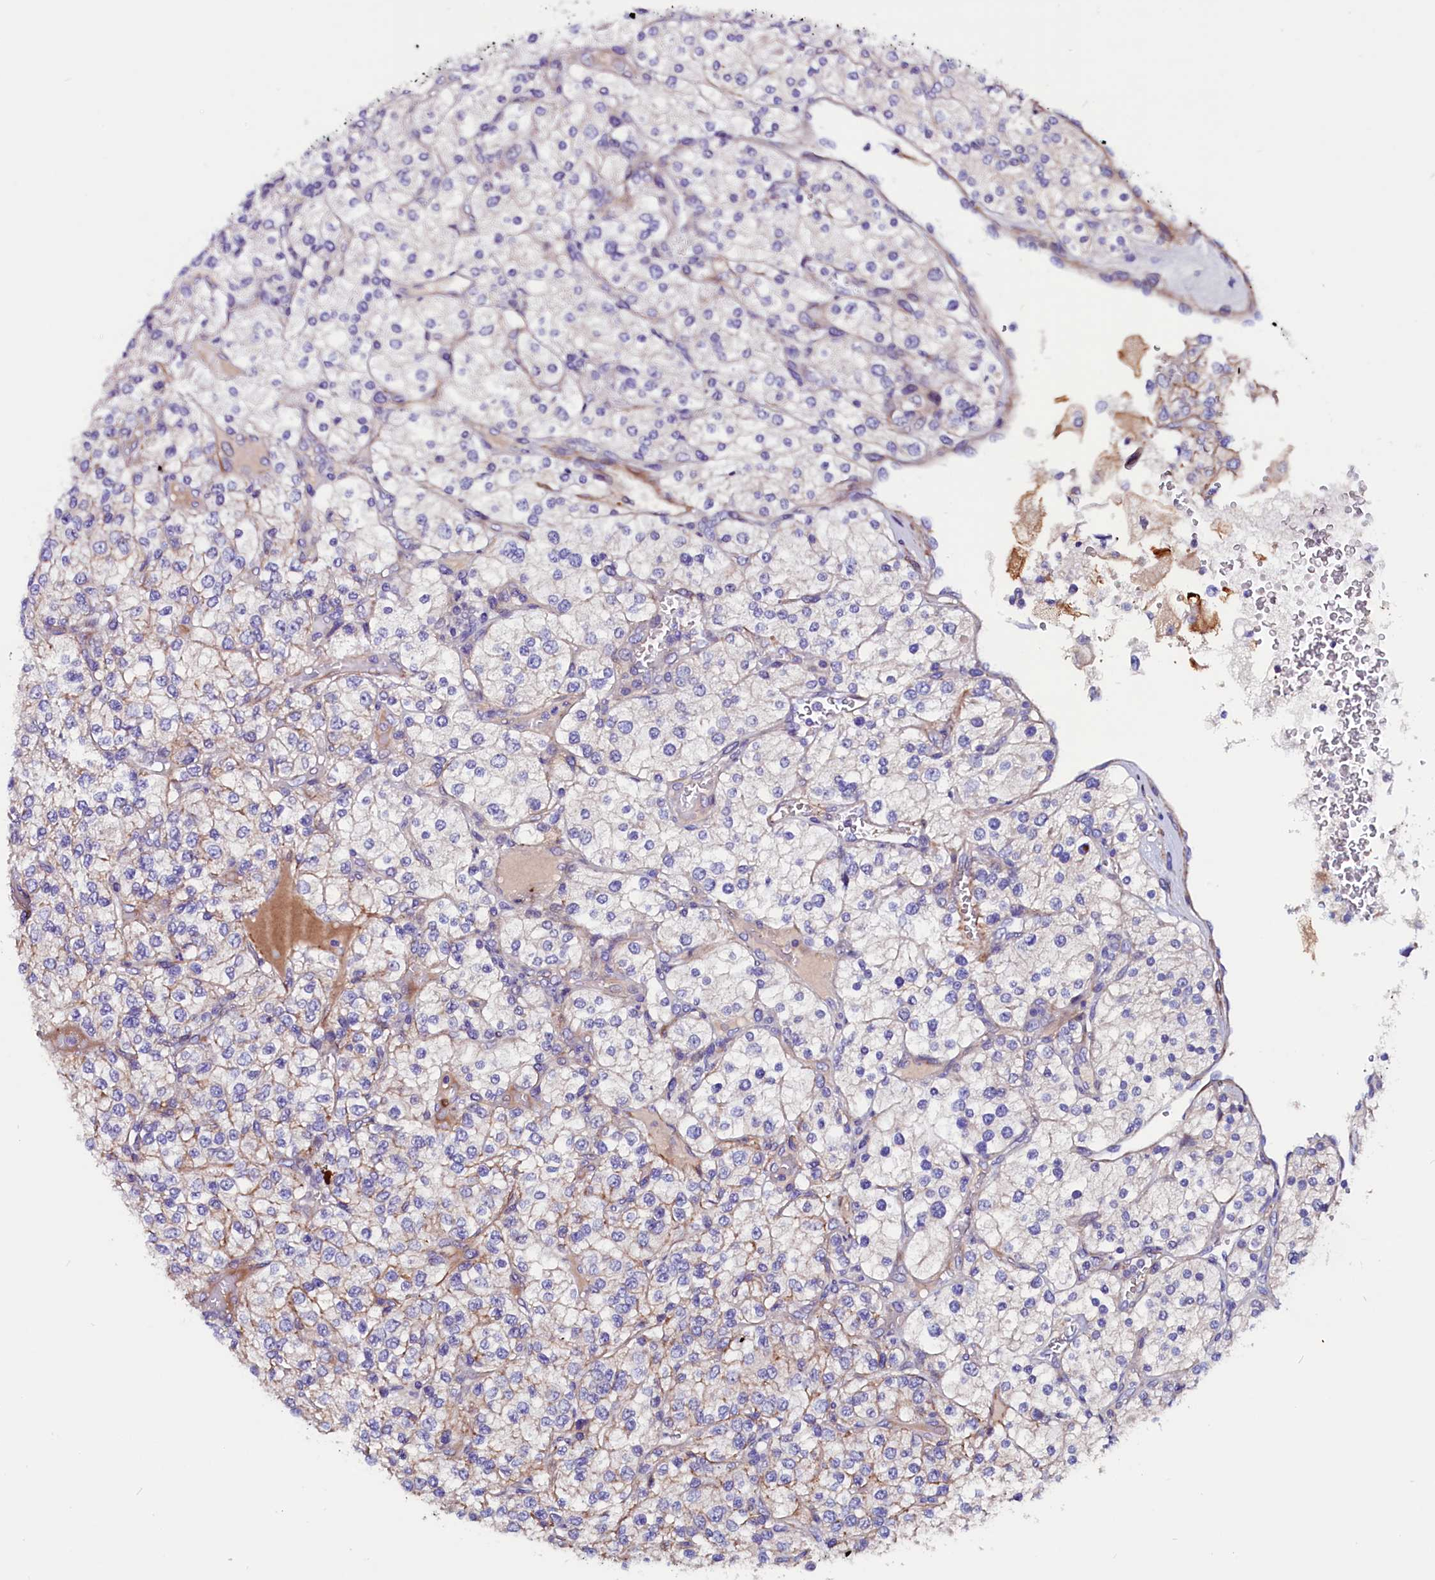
{"staining": {"intensity": "negative", "quantity": "none", "location": "none"}, "tissue": "renal cancer", "cell_type": "Tumor cells", "image_type": "cancer", "snomed": [{"axis": "morphology", "description": "Adenocarcinoma, NOS"}, {"axis": "topography", "description": "Kidney"}], "caption": "This photomicrograph is of renal cancer (adenocarcinoma) stained with immunohistochemistry to label a protein in brown with the nuclei are counter-stained blue. There is no positivity in tumor cells.", "gene": "ZNF749", "patient": {"sex": "male", "age": 80}}